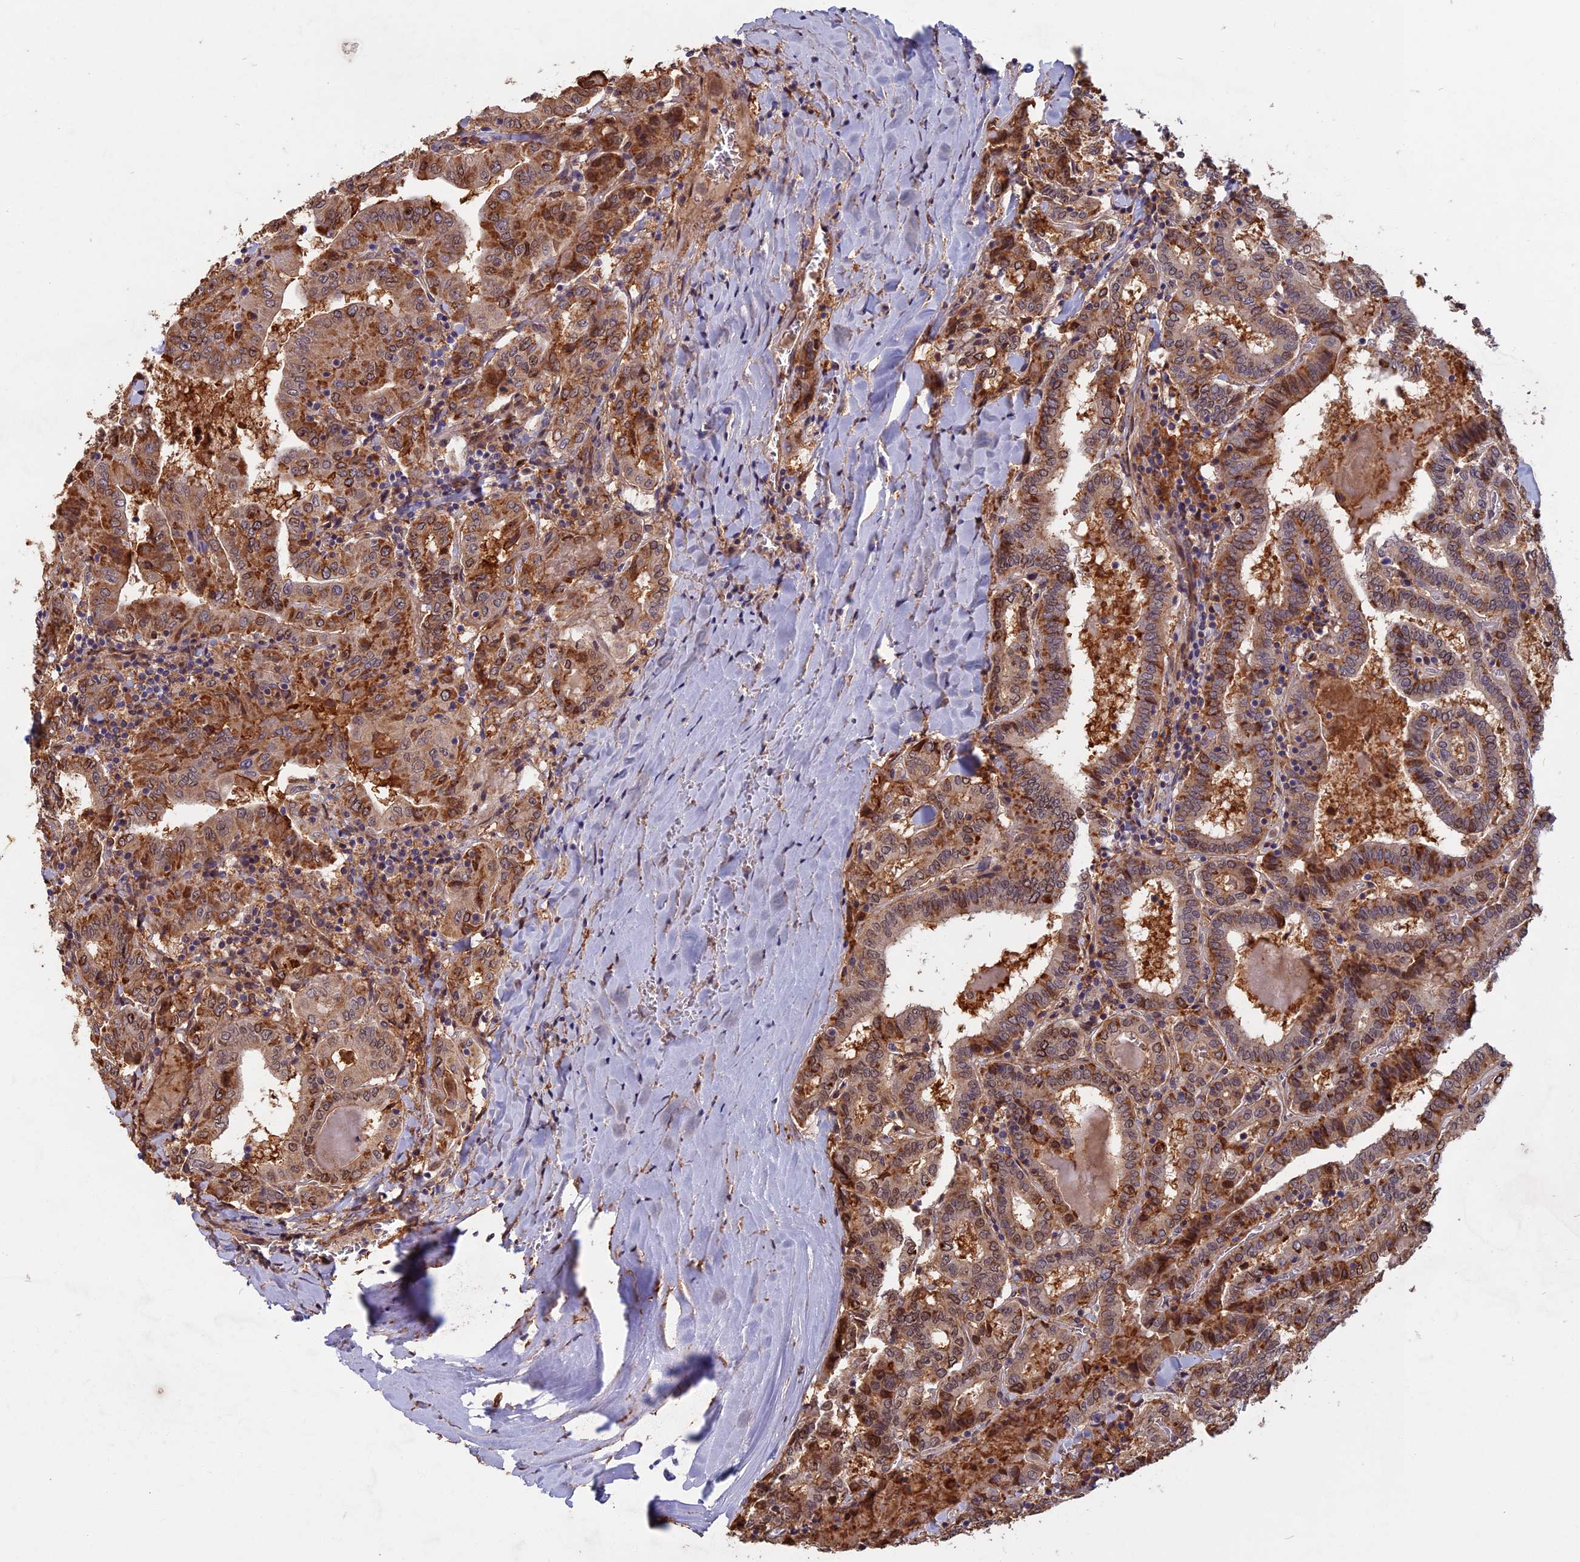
{"staining": {"intensity": "moderate", "quantity": ">75%", "location": "cytoplasmic/membranous,nuclear"}, "tissue": "thyroid cancer", "cell_type": "Tumor cells", "image_type": "cancer", "snomed": [{"axis": "morphology", "description": "Papillary adenocarcinoma, NOS"}, {"axis": "topography", "description": "Thyroid gland"}], "caption": "DAB immunohistochemical staining of human papillary adenocarcinoma (thyroid) reveals moderate cytoplasmic/membranous and nuclear protein expression in approximately >75% of tumor cells. (brown staining indicates protein expression, while blue staining denotes nuclei).", "gene": "SPG11", "patient": {"sex": "female", "age": 72}}